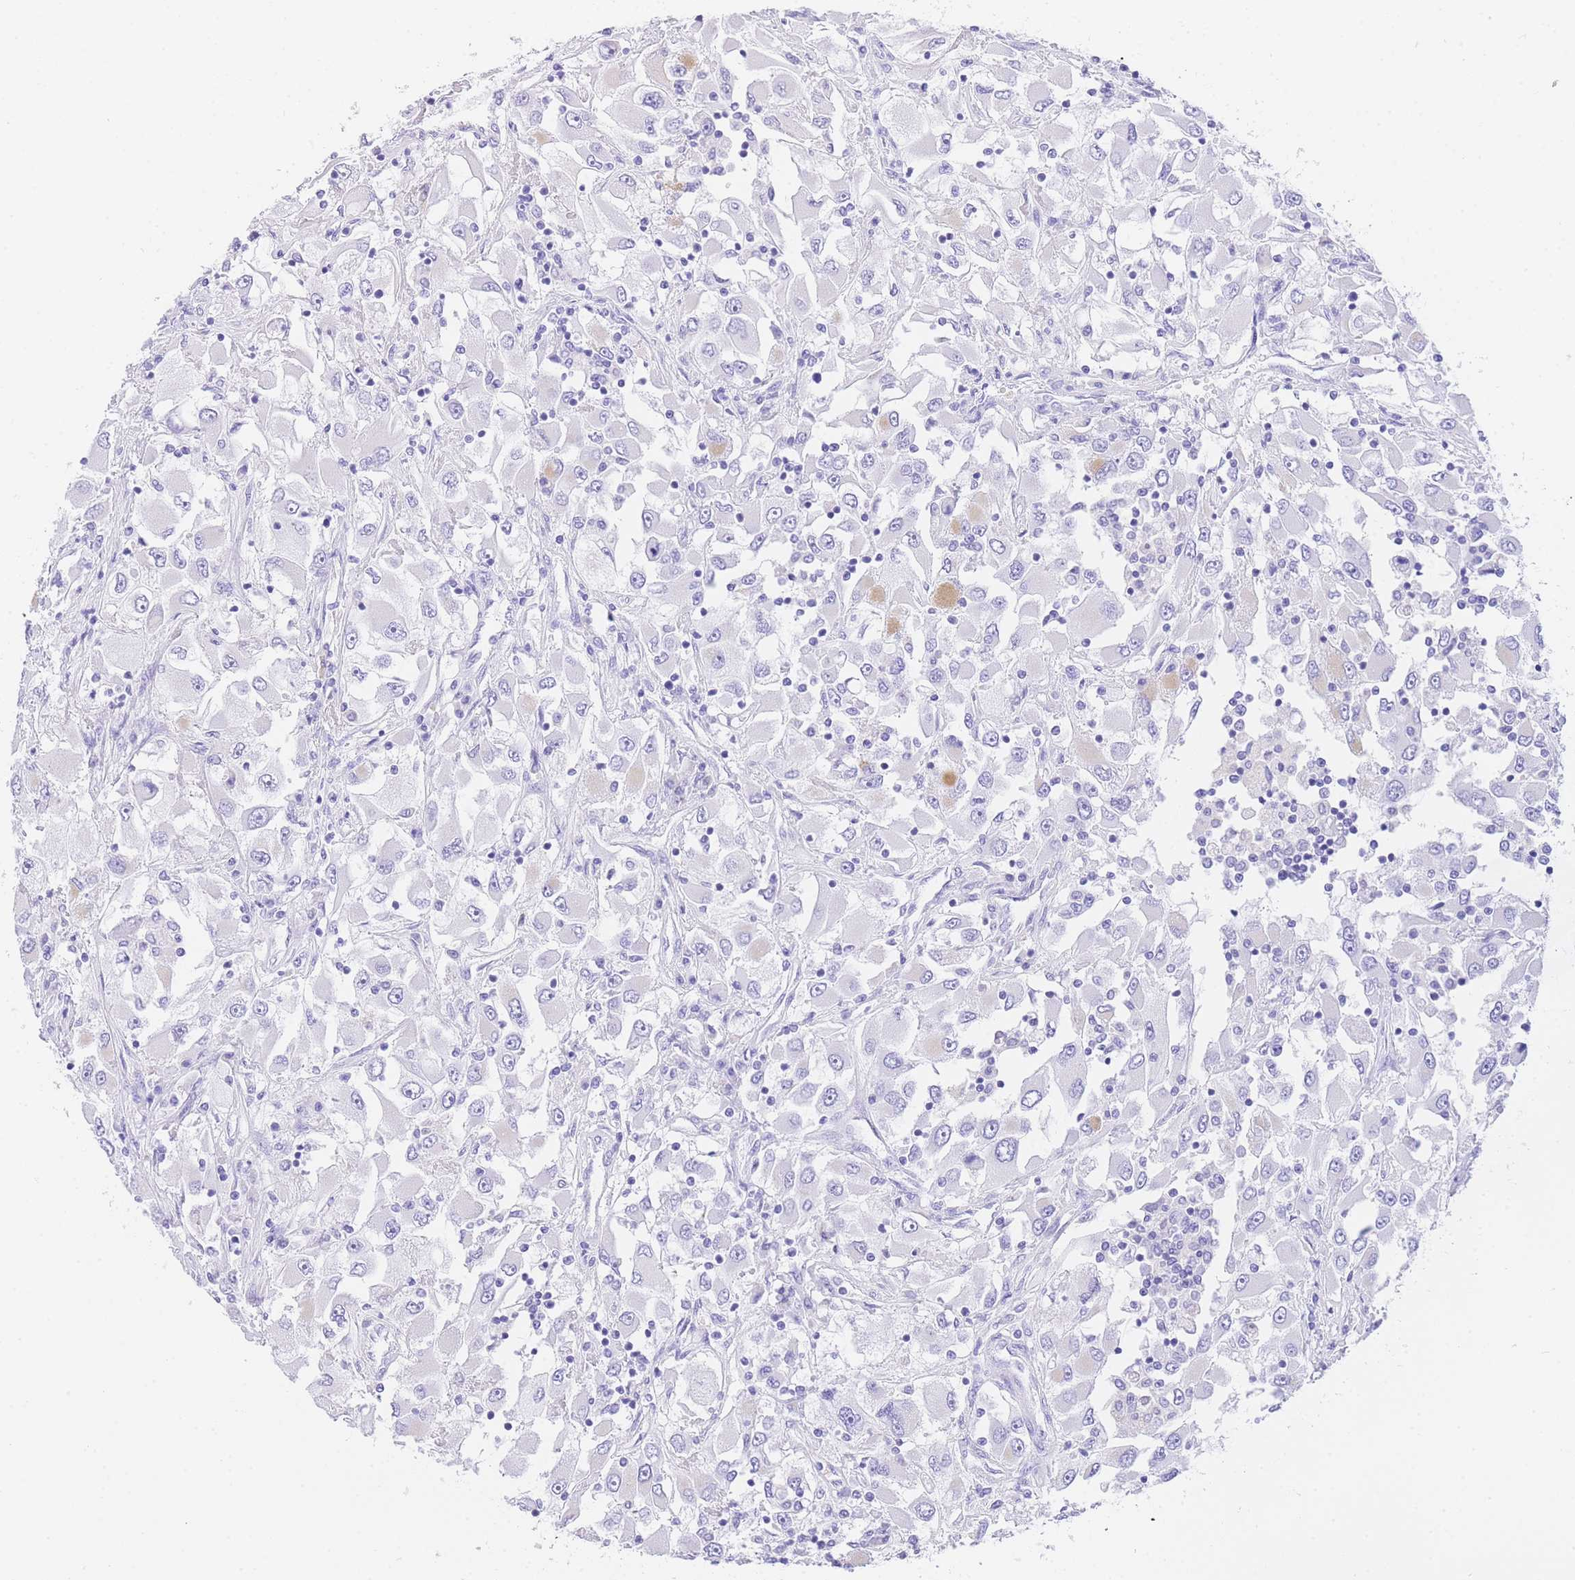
{"staining": {"intensity": "negative", "quantity": "none", "location": "none"}, "tissue": "renal cancer", "cell_type": "Tumor cells", "image_type": "cancer", "snomed": [{"axis": "morphology", "description": "Adenocarcinoma, NOS"}, {"axis": "topography", "description": "Kidney"}], "caption": "Immunohistochemistry photomicrograph of neoplastic tissue: renal cancer (adenocarcinoma) stained with DAB (3,3'-diaminobenzidine) demonstrates no significant protein expression in tumor cells.", "gene": "NKD2", "patient": {"sex": "female", "age": 52}}